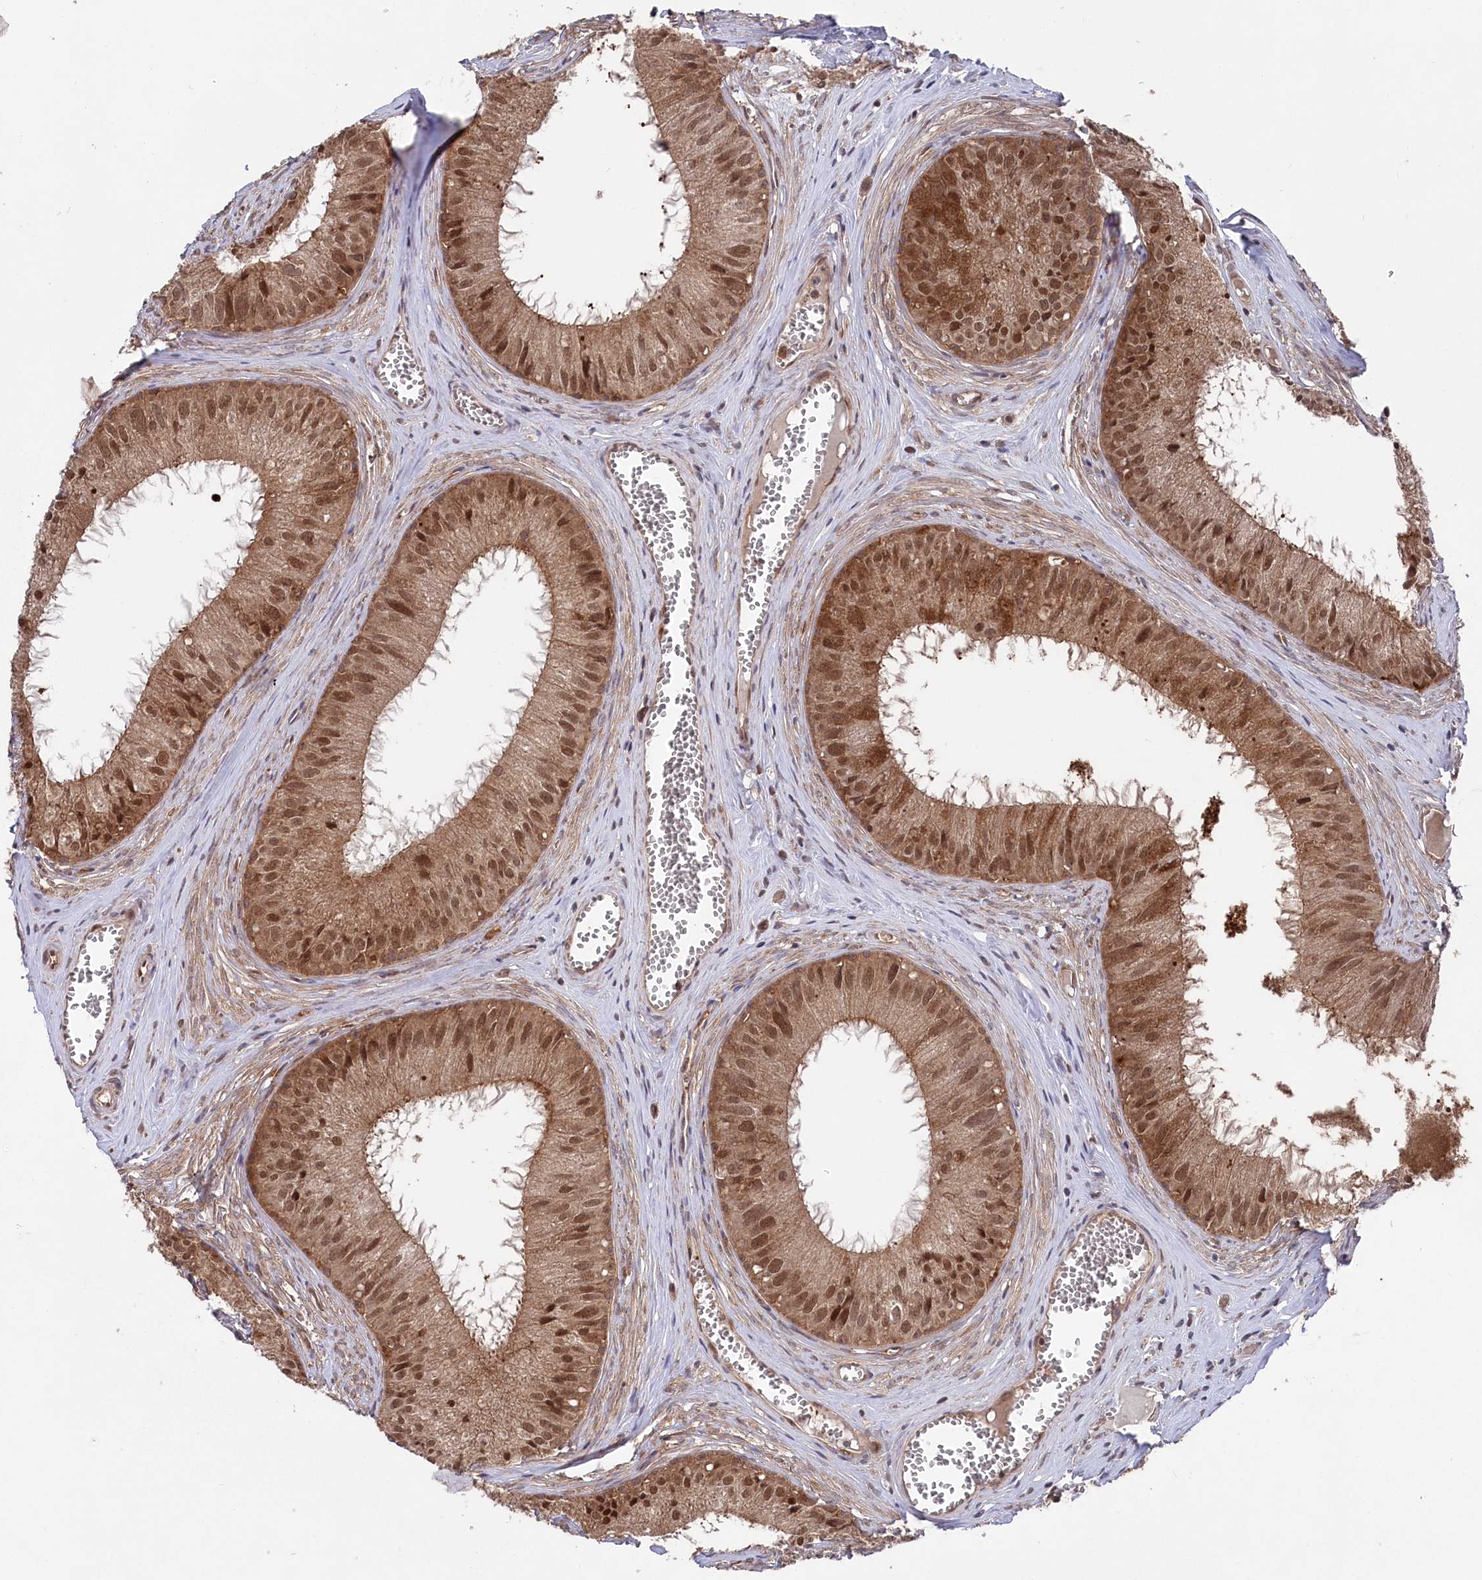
{"staining": {"intensity": "moderate", "quantity": ">75%", "location": "cytoplasmic/membranous,nuclear"}, "tissue": "epididymis", "cell_type": "Glandular cells", "image_type": "normal", "snomed": [{"axis": "morphology", "description": "Normal tissue, NOS"}, {"axis": "topography", "description": "Epididymis"}], "caption": "The micrograph exhibits staining of normal epididymis, revealing moderate cytoplasmic/membranous,nuclear protein positivity (brown color) within glandular cells.", "gene": "PSMA1", "patient": {"sex": "male", "age": 36}}